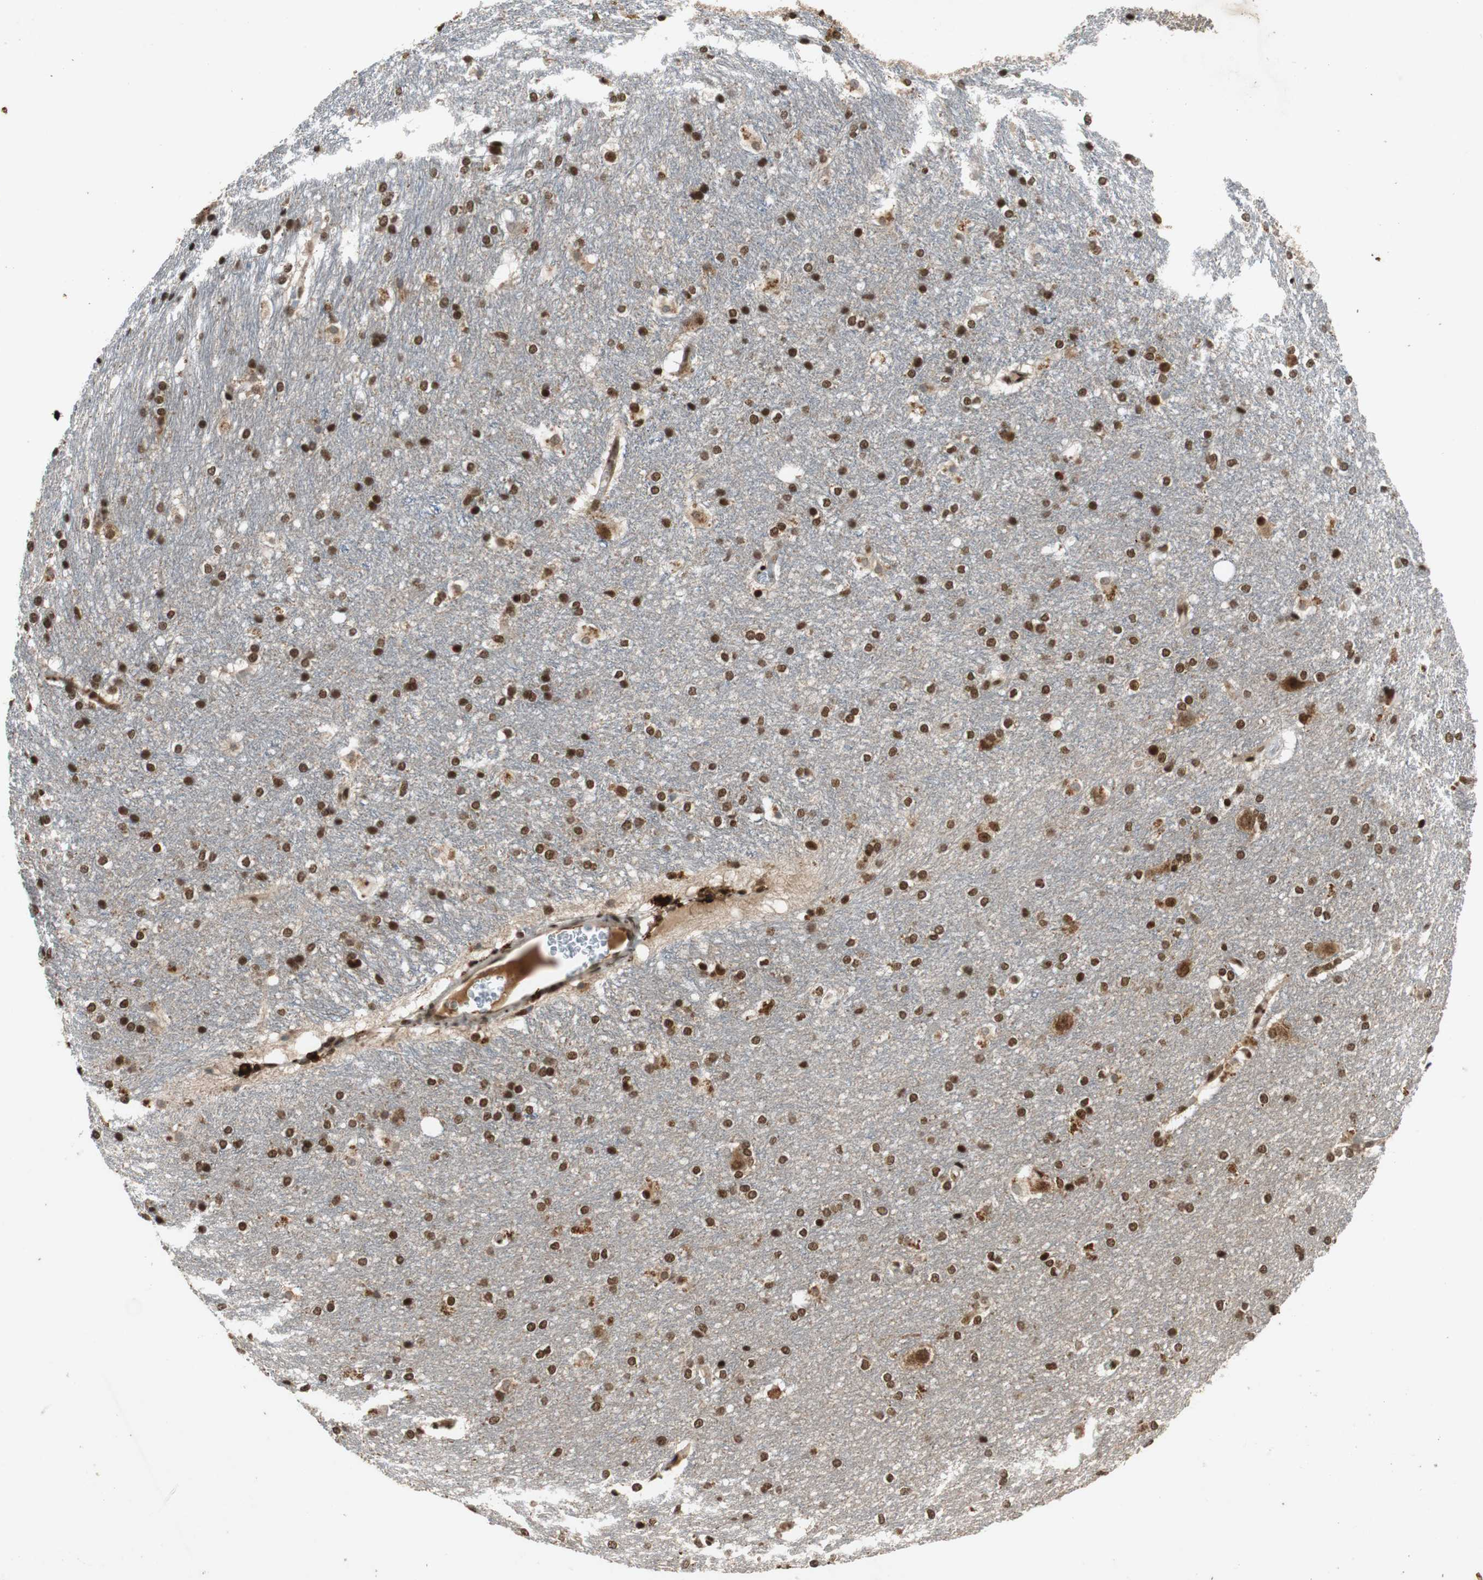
{"staining": {"intensity": "strong", "quantity": ">75%", "location": "nuclear"}, "tissue": "hippocampus", "cell_type": "Glial cells", "image_type": "normal", "snomed": [{"axis": "morphology", "description": "Normal tissue, NOS"}, {"axis": "topography", "description": "Hippocampus"}], "caption": "The histopathology image reveals a brown stain indicating the presence of a protein in the nuclear of glial cells in hippocampus. Immunohistochemistry (ihc) stains the protein in brown and the nuclei are stained blue.", "gene": "TAF5", "patient": {"sex": "female", "age": 19}}